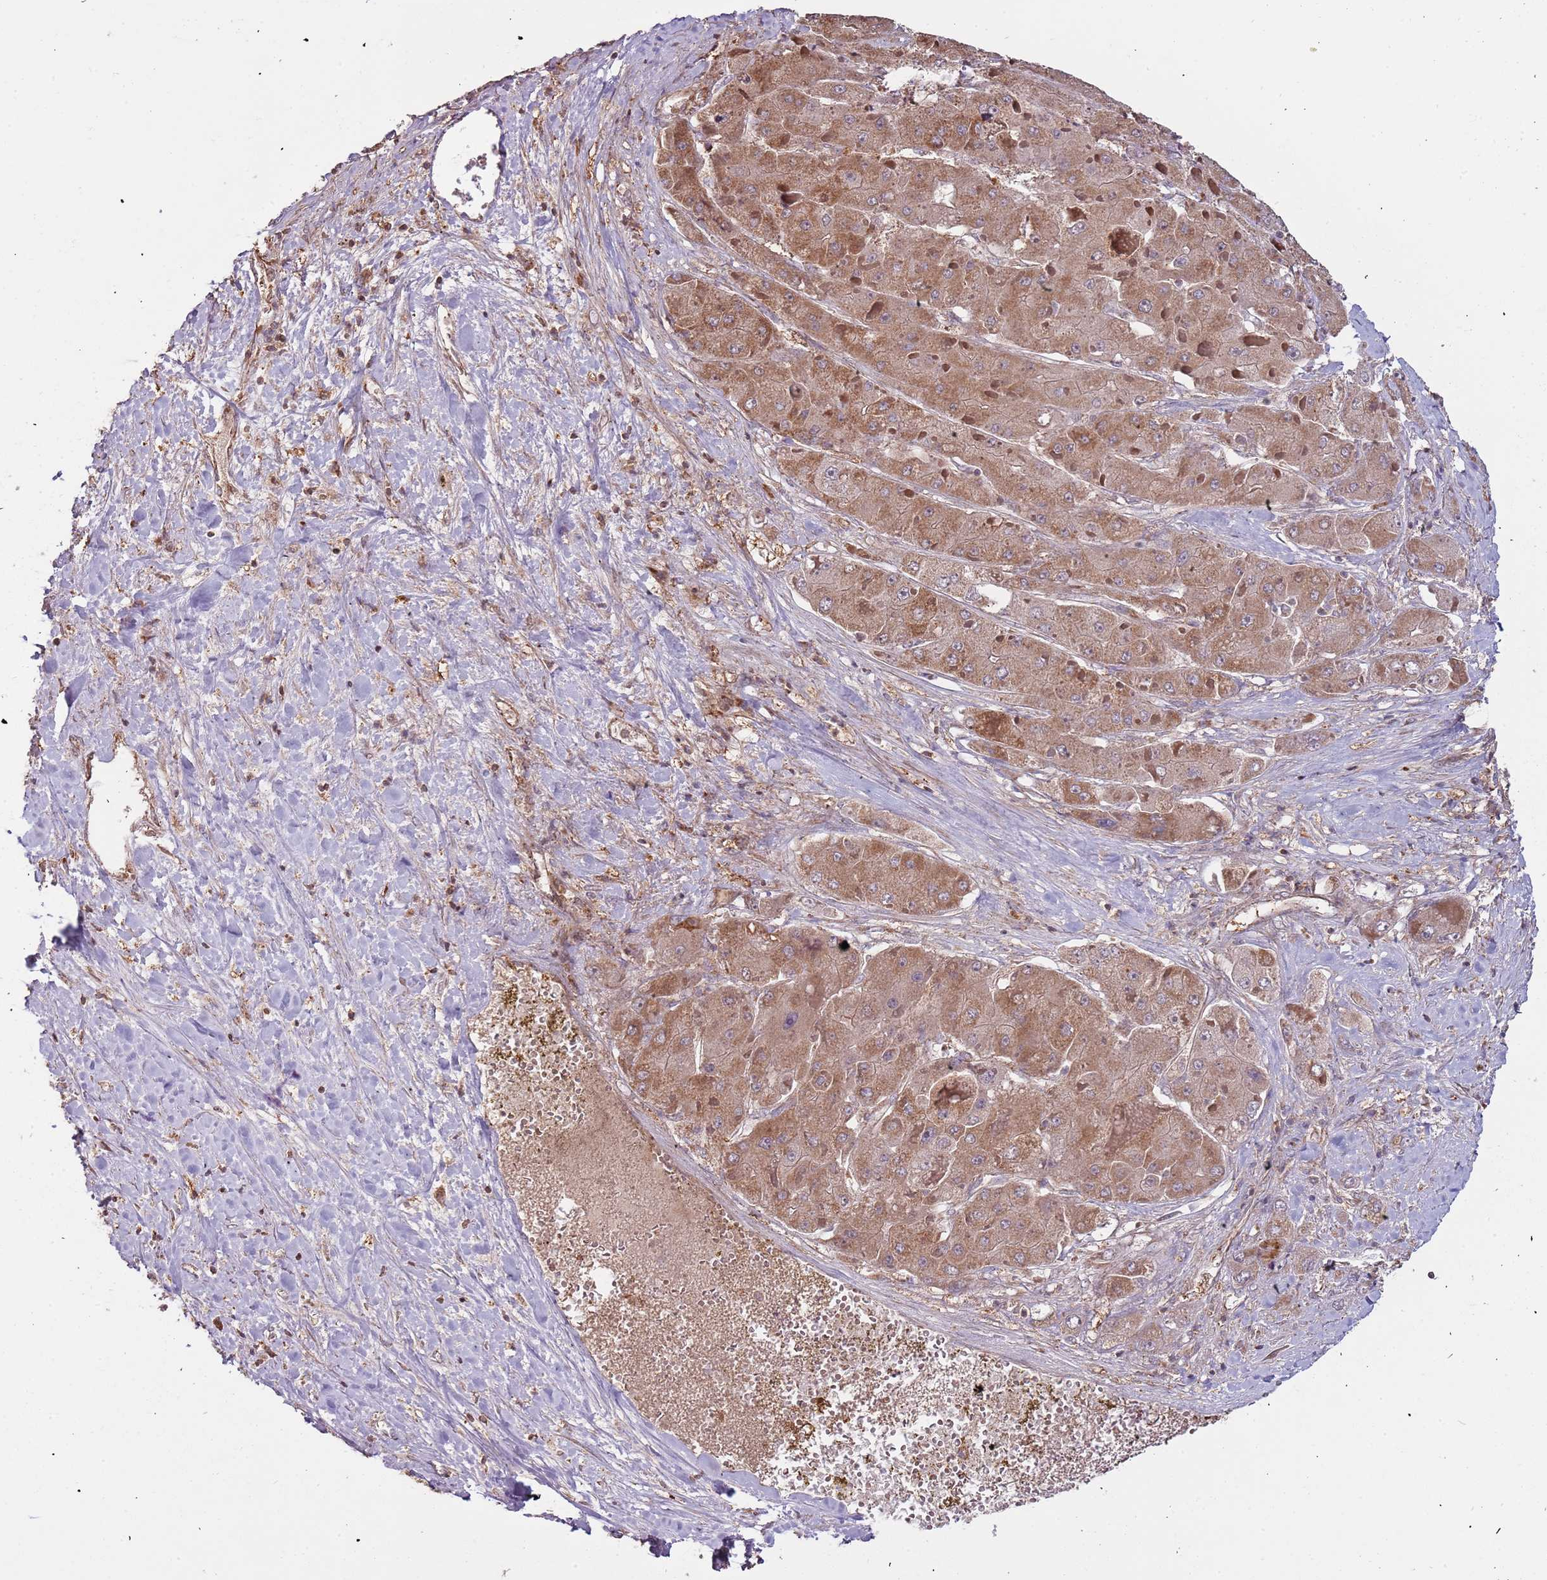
{"staining": {"intensity": "moderate", "quantity": ">75%", "location": "cytoplasmic/membranous"}, "tissue": "liver cancer", "cell_type": "Tumor cells", "image_type": "cancer", "snomed": [{"axis": "morphology", "description": "Carcinoma, Hepatocellular, NOS"}, {"axis": "topography", "description": "Liver"}], "caption": "Human liver cancer (hepatocellular carcinoma) stained for a protein (brown) reveals moderate cytoplasmic/membranous positive expression in about >75% of tumor cells.", "gene": "IL17RD", "patient": {"sex": "female", "age": 73}}